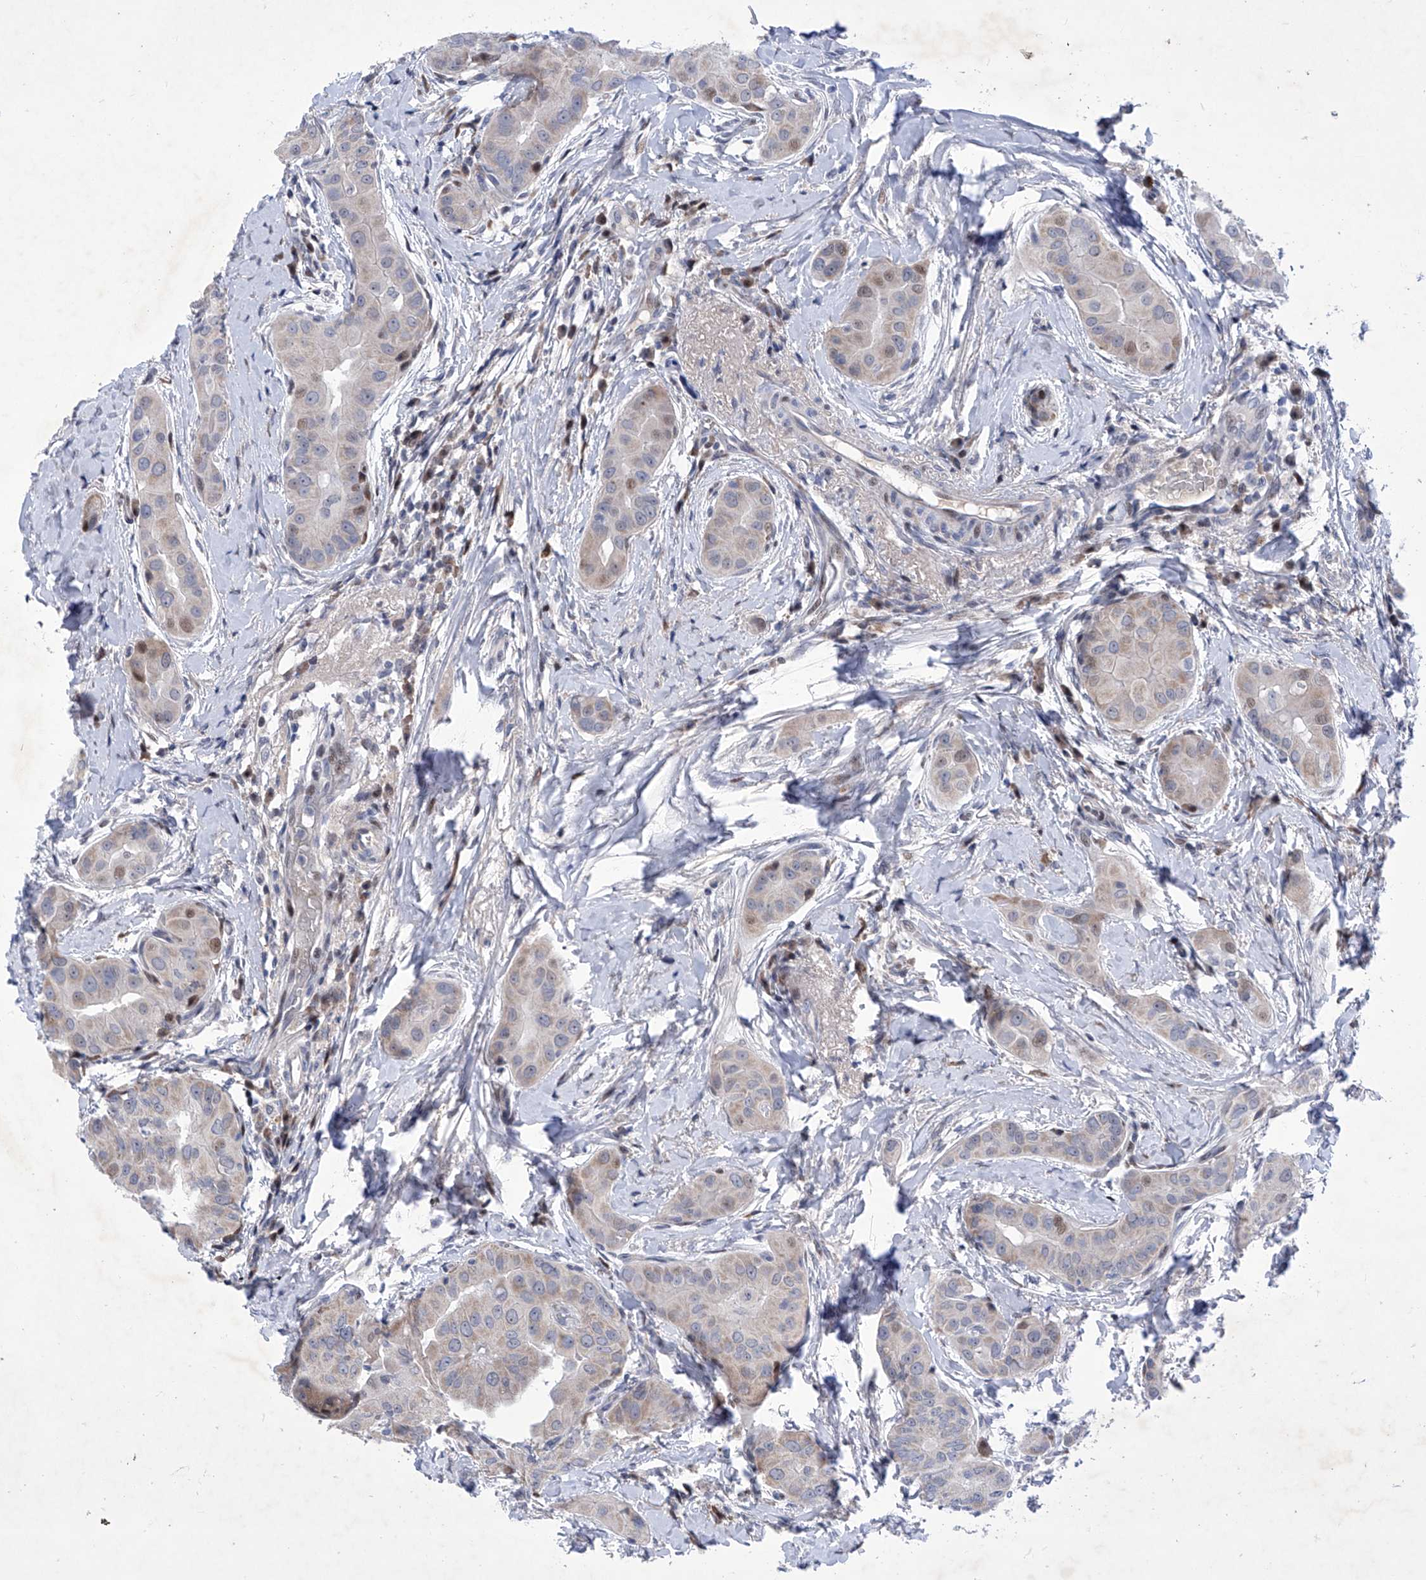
{"staining": {"intensity": "weak", "quantity": "<25%", "location": "nuclear"}, "tissue": "thyroid cancer", "cell_type": "Tumor cells", "image_type": "cancer", "snomed": [{"axis": "morphology", "description": "Papillary adenocarcinoma, NOS"}, {"axis": "topography", "description": "Thyroid gland"}], "caption": "This image is of thyroid cancer stained with immunohistochemistry (IHC) to label a protein in brown with the nuclei are counter-stained blue. There is no positivity in tumor cells.", "gene": "NUFIP1", "patient": {"sex": "male", "age": 33}}